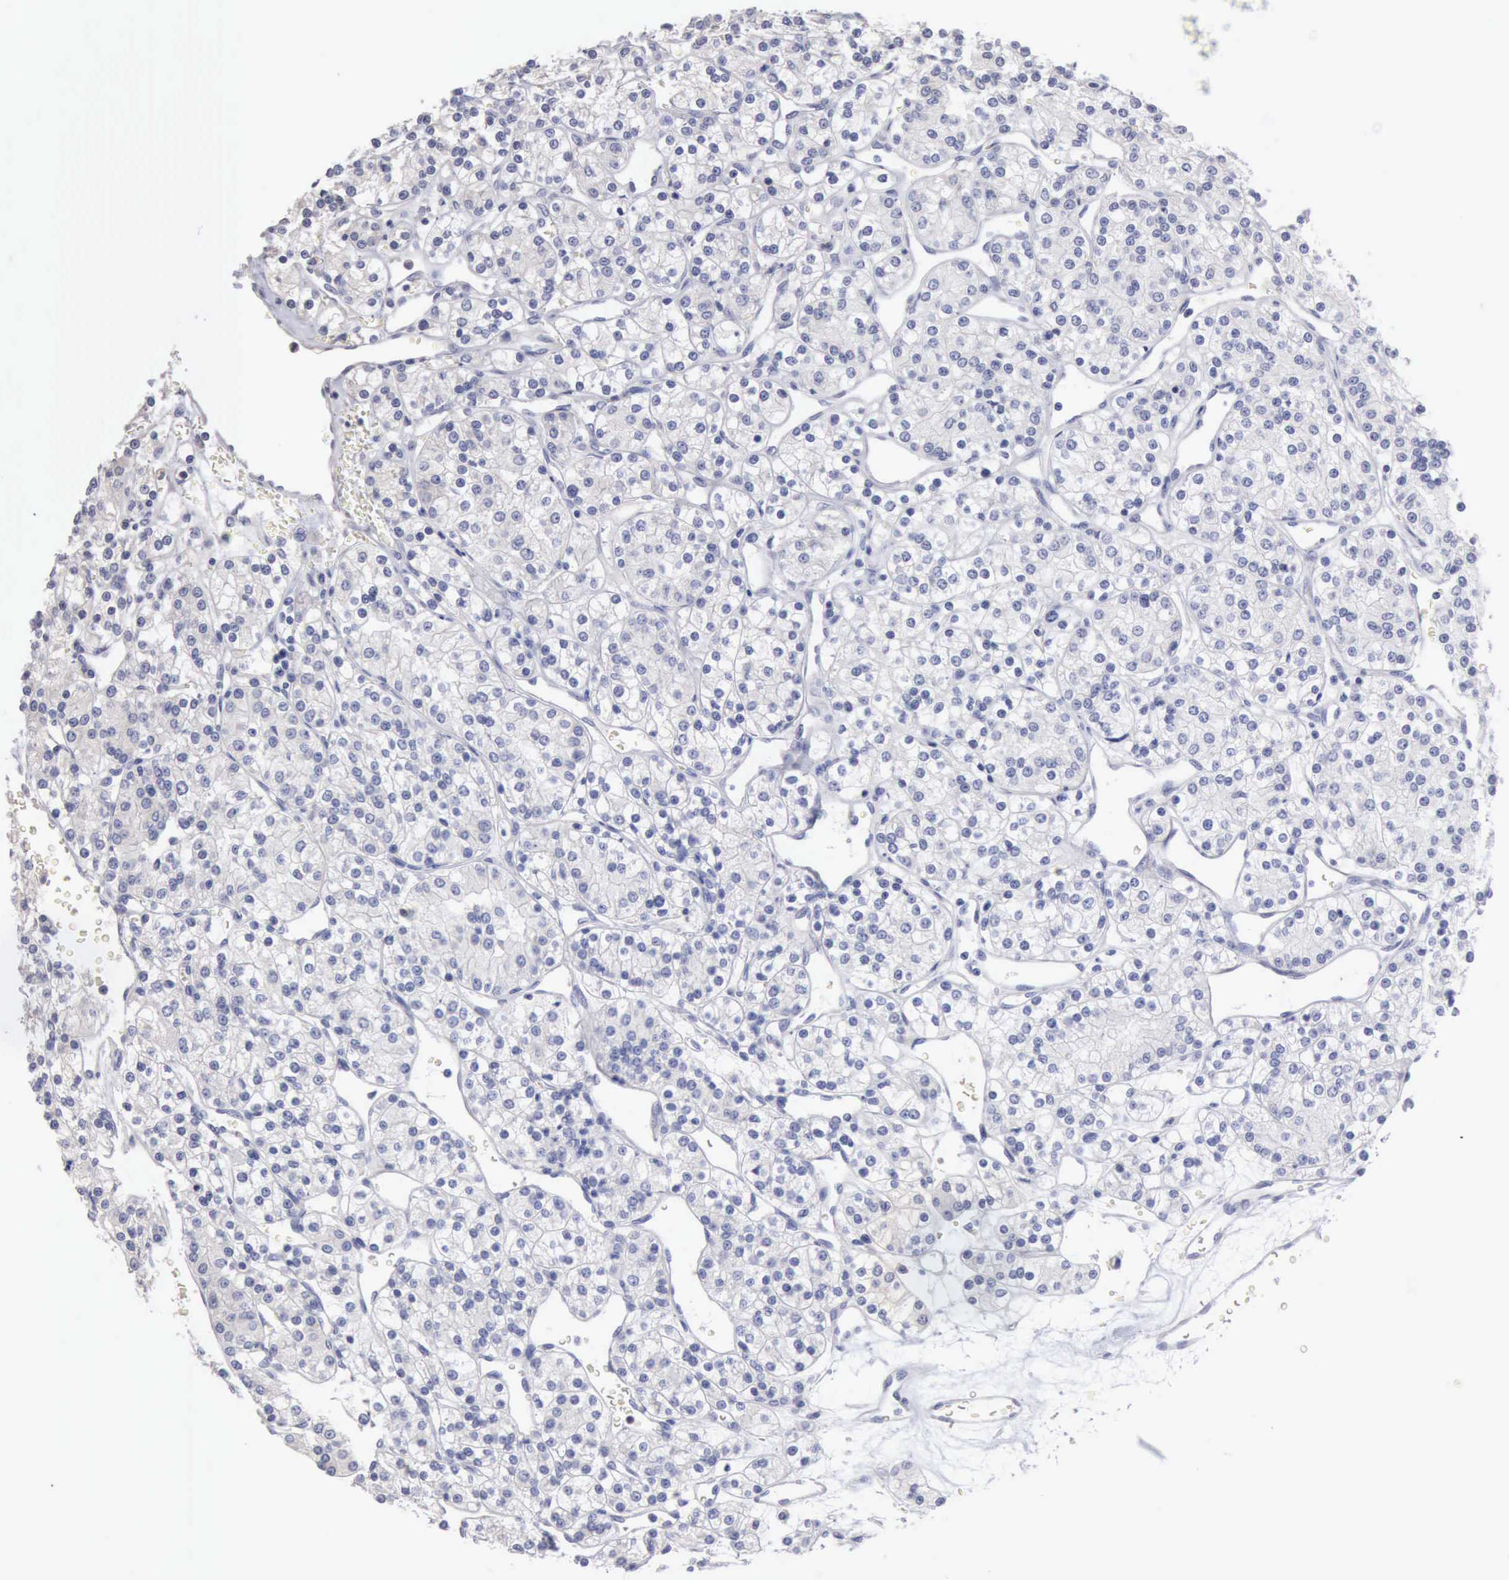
{"staining": {"intensity": "negative", "quantity": "none", "location": "none"}, "tissue": "renal cancer", "cell_type": "Tumor cells", "image_type": "cancer", "snomed": [{"axis": "morphology", "description": "Adenocarcinoma, NOS"}, {"axis": "topography", "description": "Kidney"}], "caption": "The micrograph demonstrates no staining of tumor cells in renal cancer.", "gene": "KRT6B", "patient": {"sex": "female", "age": 62}}